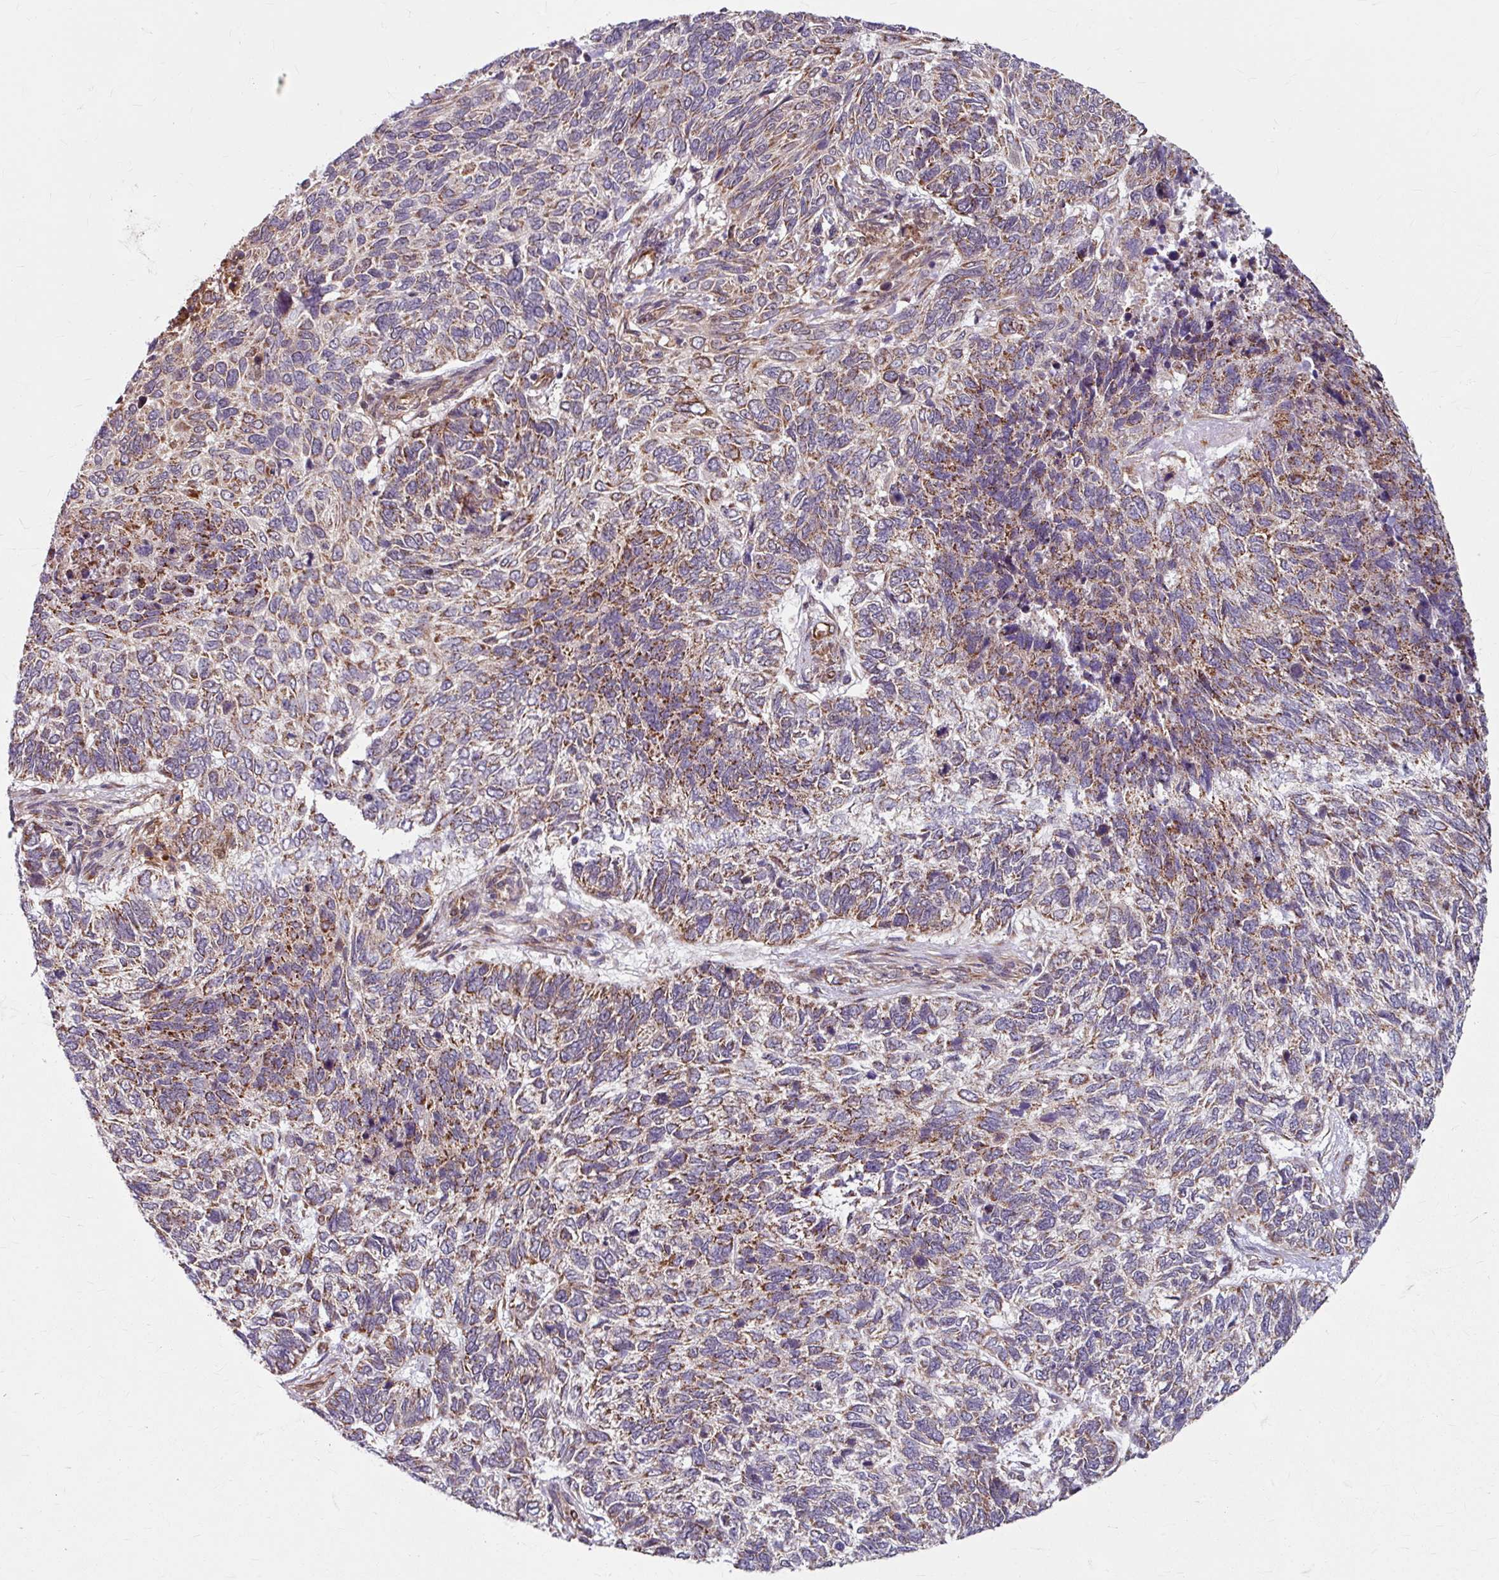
{"staining": {"intensity": "moderate", "quantity": ">75%", "location": "cytoplasmic/membranous"}, "tissue": "skin cancer", "cell_type": "Tumor cells", "image_type": "cancer", "snomed": [{"axis": "morphology", "description": "Basal cell carcinoma"}, {"axis": "topography", "description": "Skin"}], "caption": "Skin basal cell carcinoma was stained to show a protein in brown. There is medium levels of moderate cytoplasmic/membranous staining in approximately >75% of tumor cells.", "gene": "DAAM2", "patient": {"sex": "female", "age": 65}}